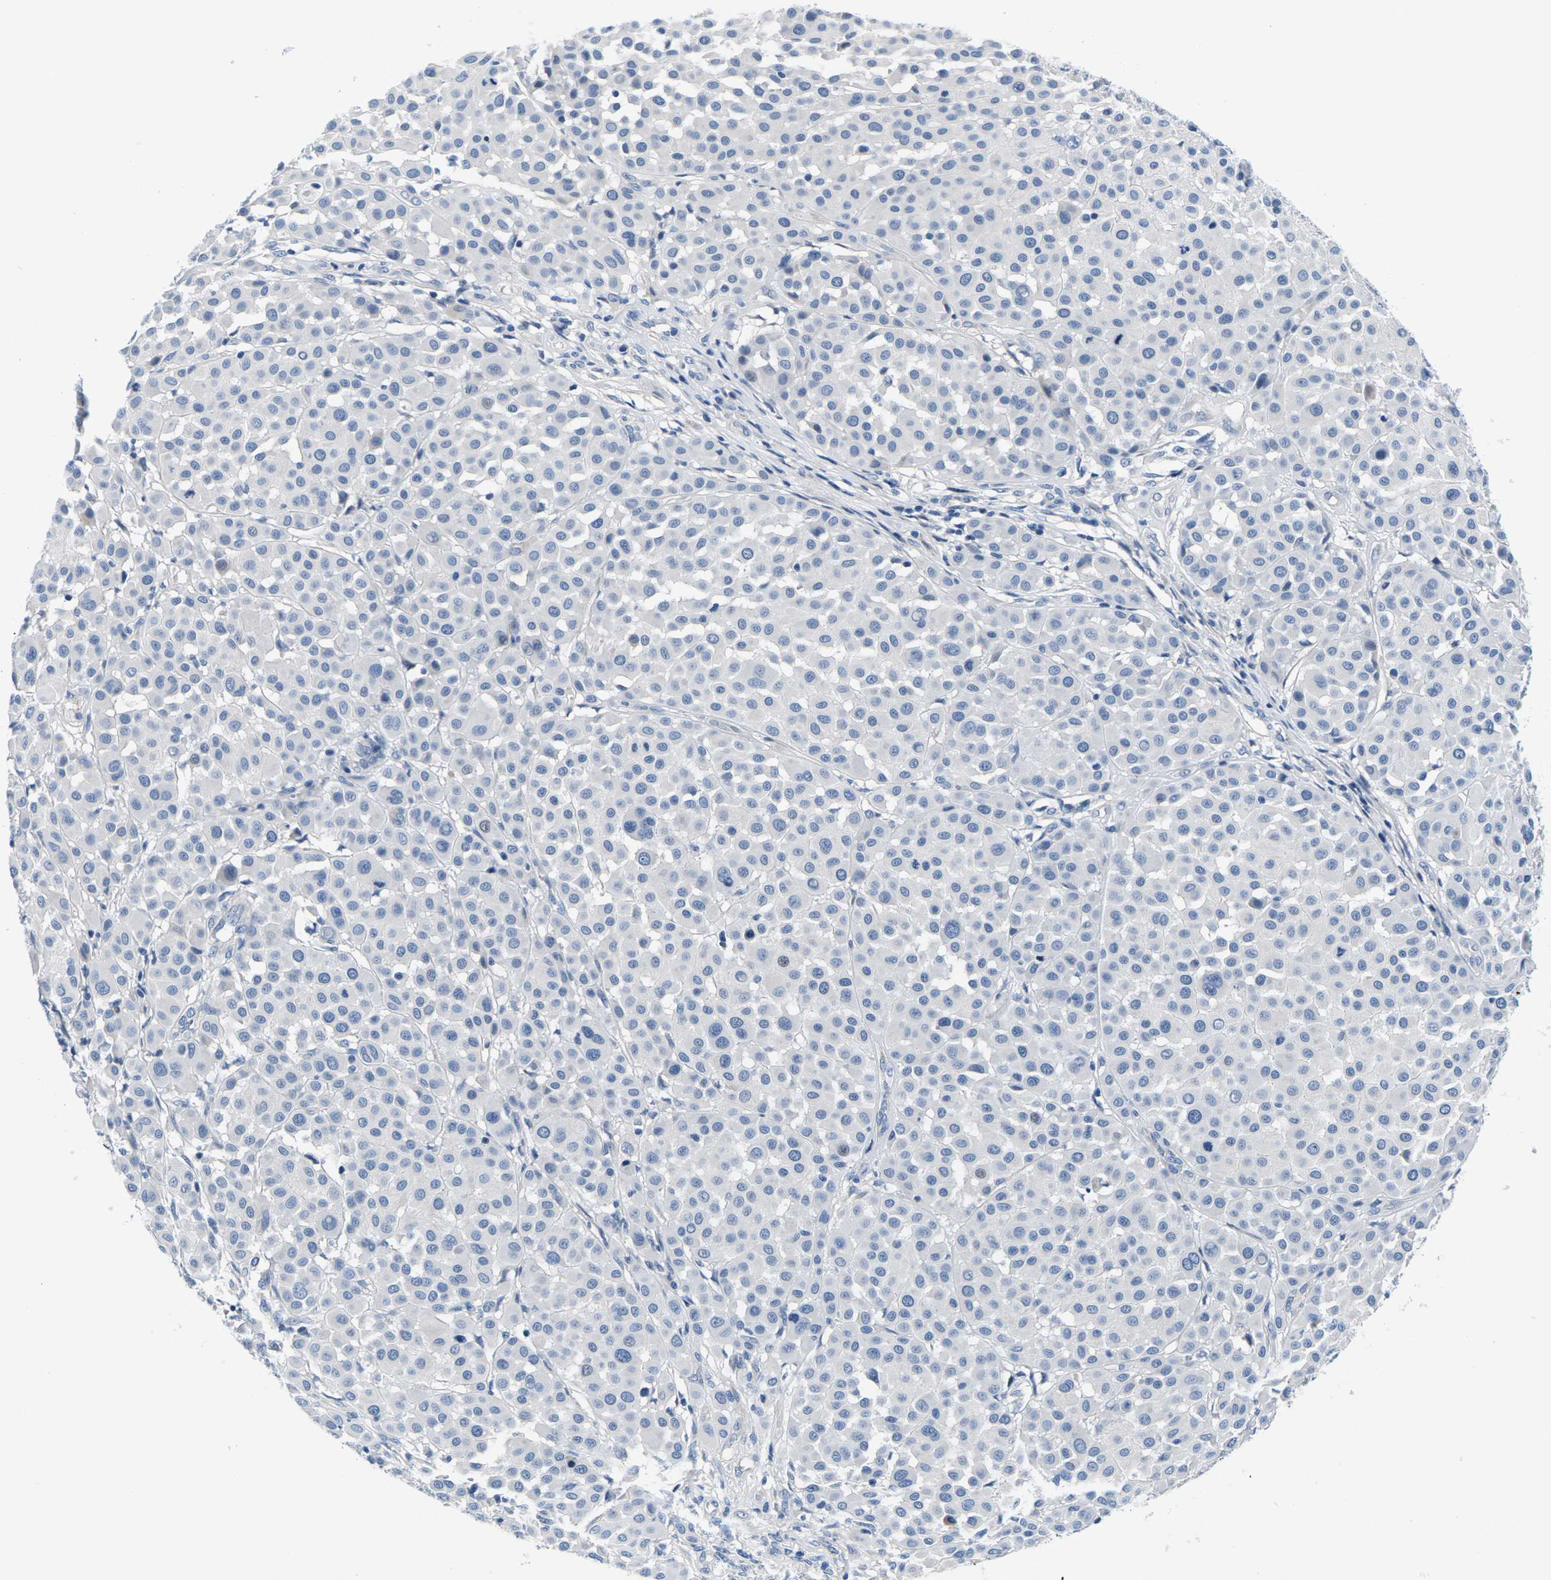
{"staining": {"intensity": "negative", "quantity": "none", "location": "none"}, "tissue": "melanoma", "cell_type": "Tumor cells", "image_type": "cancer", "snomed": [{"axis": "morphology", "description": "Malignant melanoma, Metastatic site"}, {"axis": "topography", "description": "Soft tissue"}], "caption": "Immunohistochemistry (IHC) of human malignant melanoma (metastatic site) displays no staining in tumor cells.", "gene": "TSPAN2", "patient": {"sex": "male", "age": 41}}